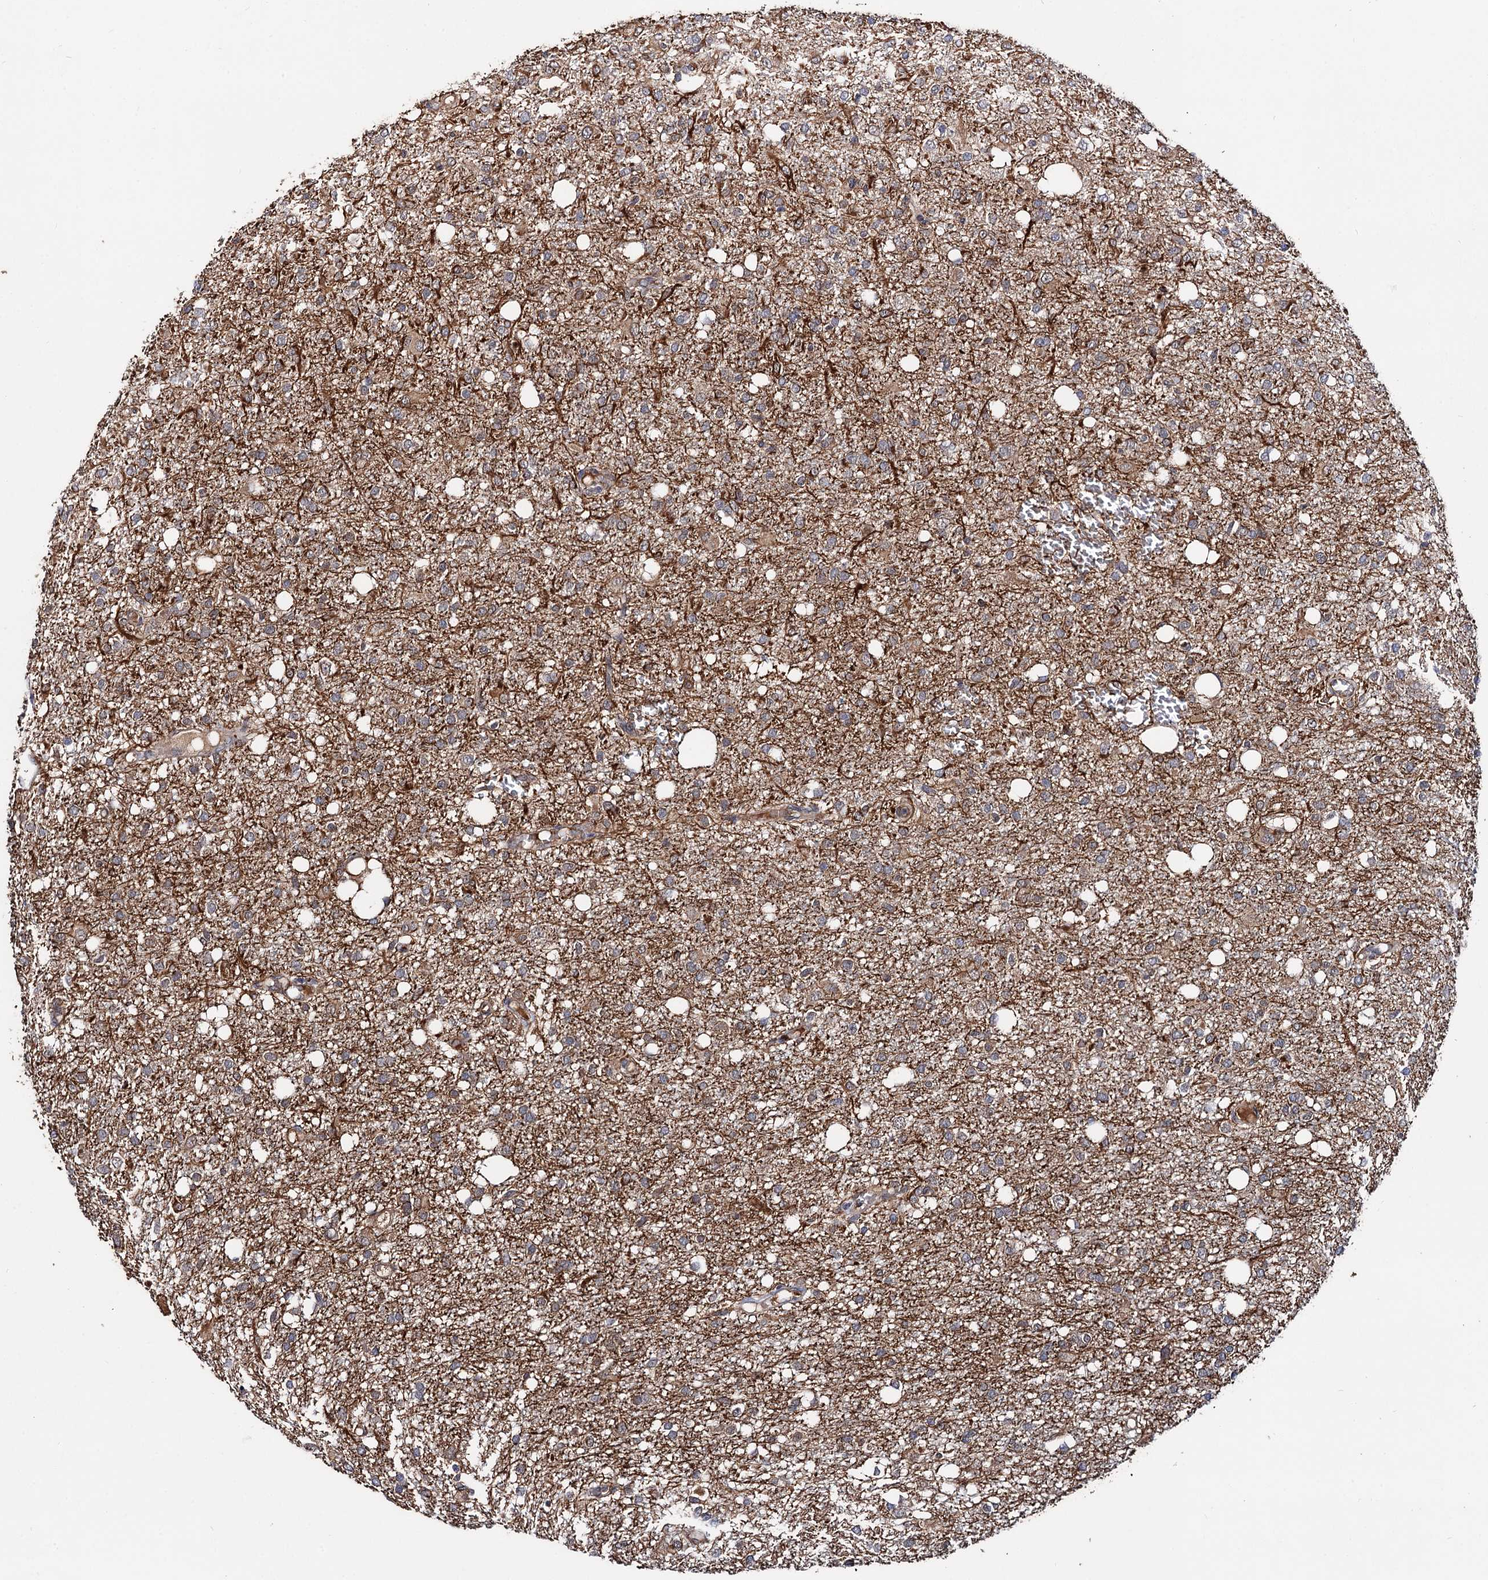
{"staining": {"intensity": "weak", "quantity": "25%-75%", "location": "cytoplasmic/membranous"}, "tissue": "glioma", "cell_type": "Tumor cells", "image_type": "cancer", "snomed": [{"axis": "morphology", "description": "Glioma, malignant, High grade"}, {"axis": "topography", "description": "Brain"}], "caption": "Tumor cells exhibit weak cytoplasmic/membranous expression in about 25%-75% of cells in malignant high-grade glioma. Immunohistochemistry stains the protein in brown and the nuclei are stained blue.", "gene": "TEX9", "patient": {"sex": "female", "age": 59}}